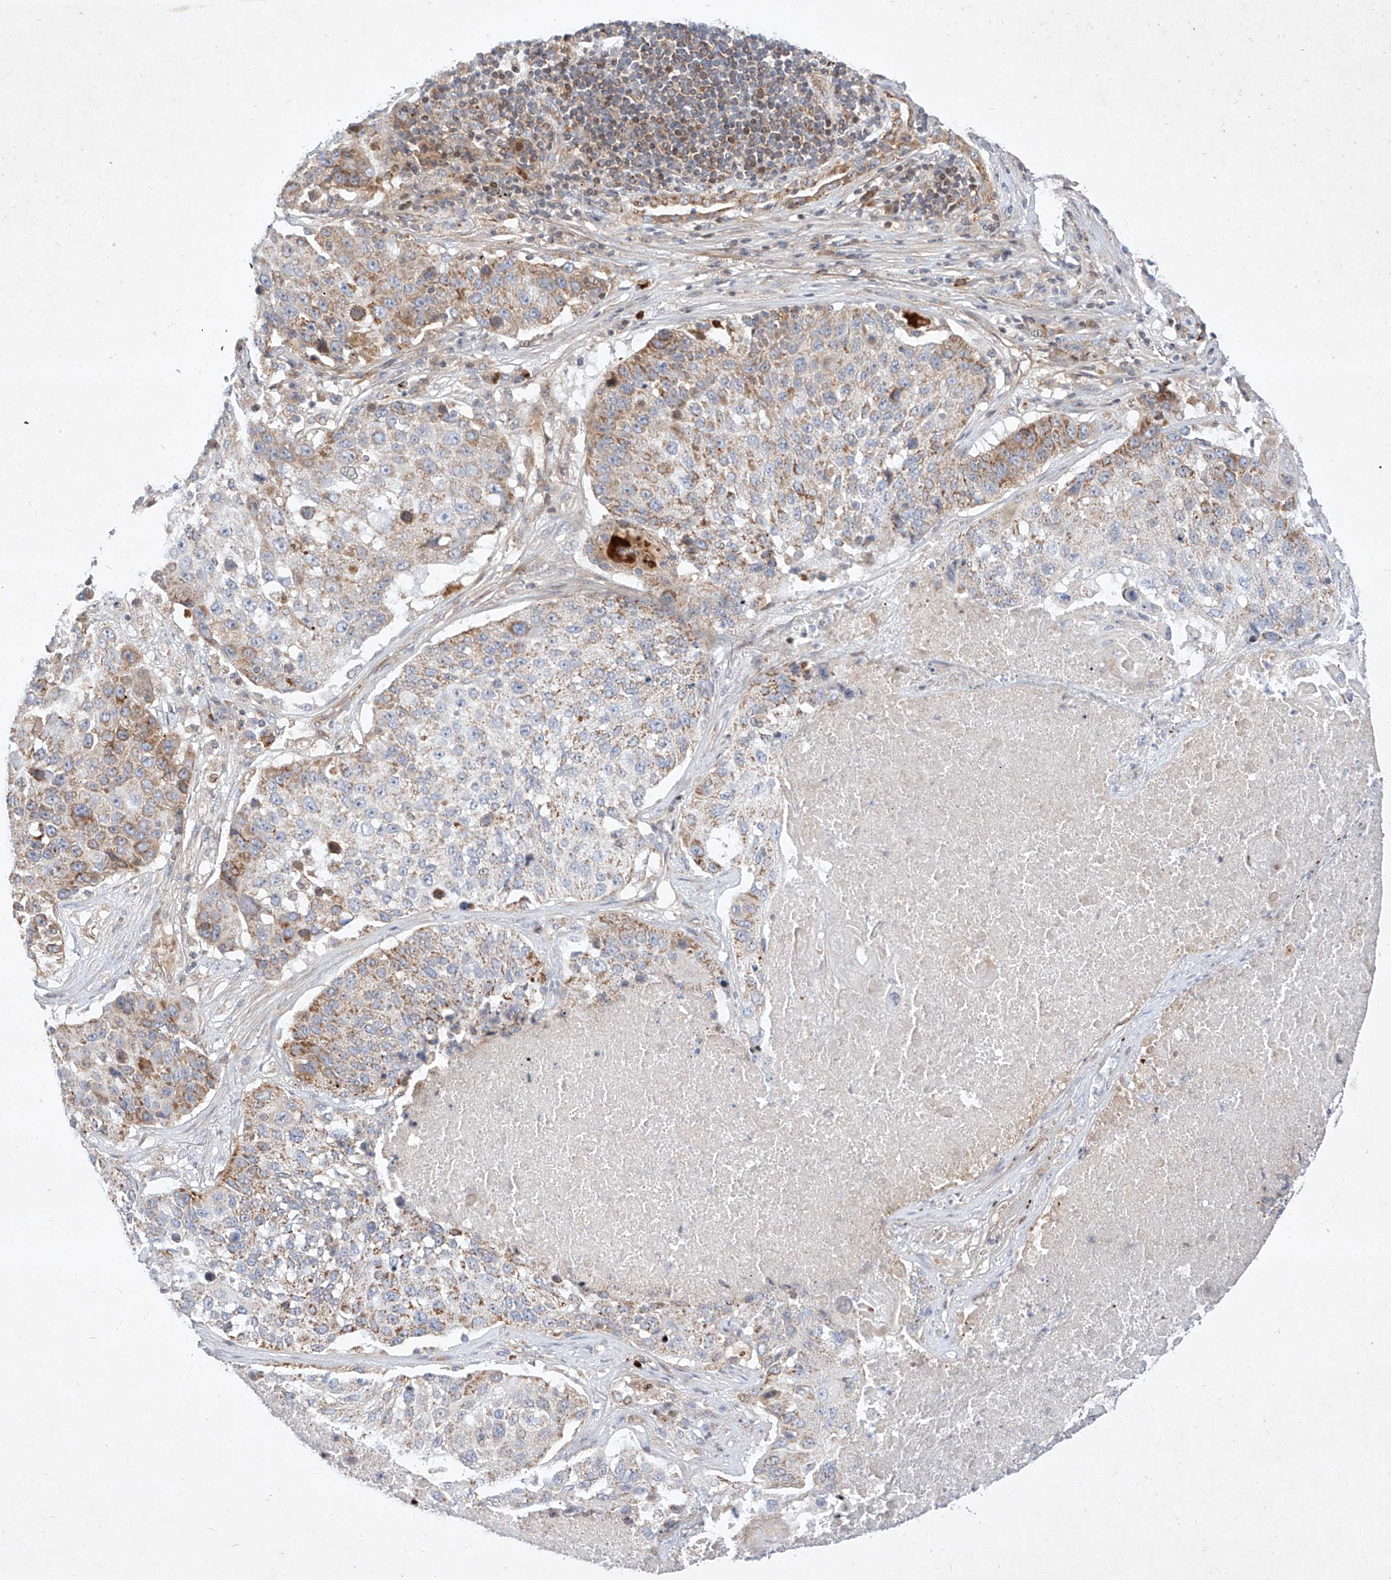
{"staining": {"intensity": "moderate", "quantity": "25%-75%", "location": "cytoplasmic/membranous"}, "tissue": "lung cancer", "cell_type": "Tumor cells", "image_type": "cancer", "snomed": [{"axis": "morphology", "description": "Squamous cell carcinoma, NOS"}, {"axis": "topography", "description": "Lung"}], "caption": "The immunohistochemical stain labels moderate cytoplasmic/membranous expression in tumor cells of lung cancer (squamous cell carcinoma) tissue.", "gene": "OSGEPL1", "patient": {"sex": "male", "age": 61}}